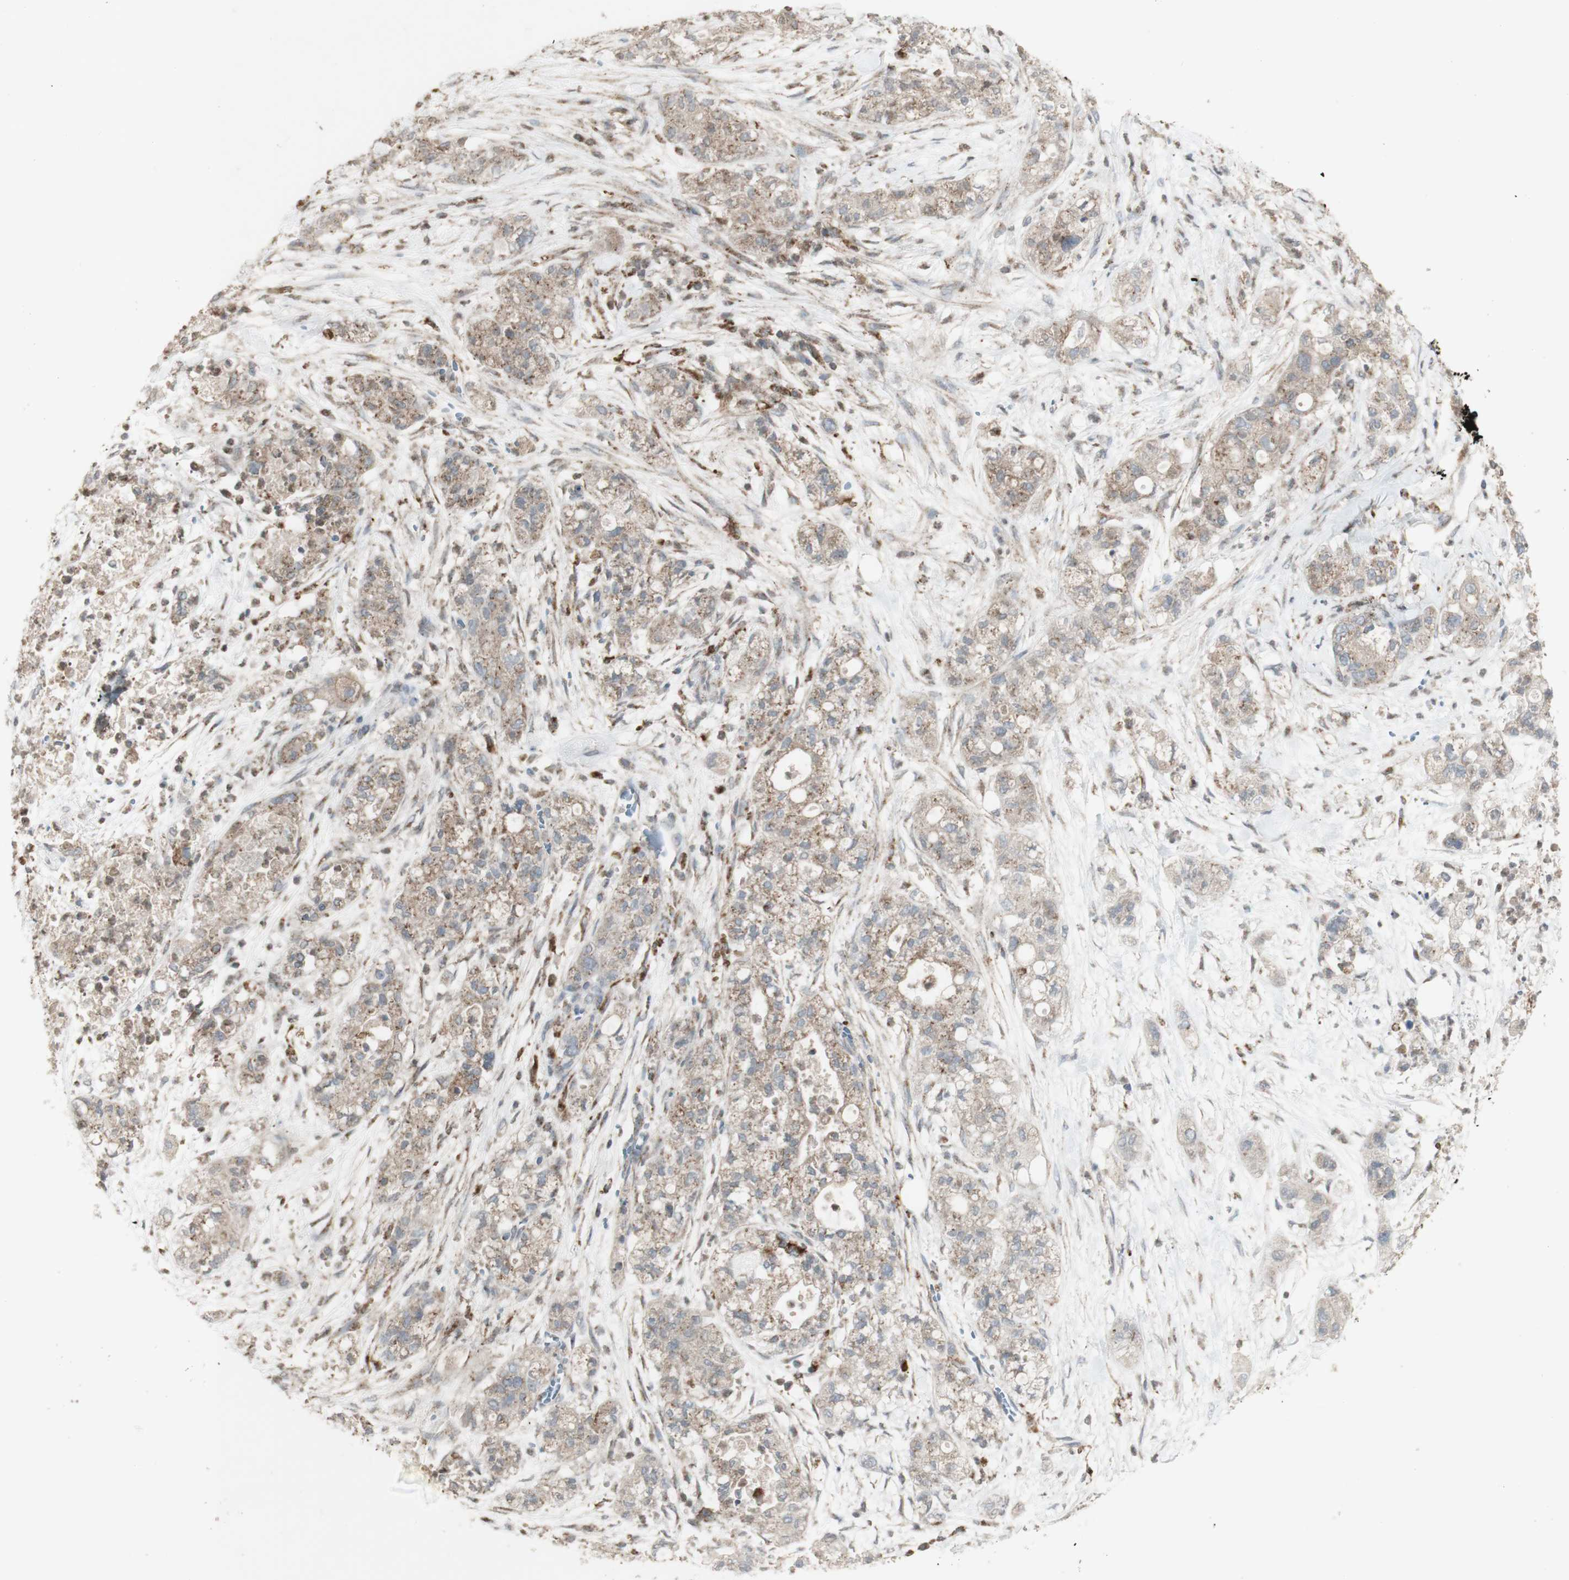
{"staining": {"intensity": "weak", "quantity": ">75%", "location": "cytoplasmic/membranous"}, "tissue": "pancreatic cancer", "cell_type": "Tumor cells", "image_type": "cancer", "snomed": [{"axis": "morphology", "description": "Adenocarcinoma, NOS"}, {"axis": "topography", "description": "Pancreas"}], "caption": "Weak cytoplasmic/membranous protein expression is identified in approximately >75% of tumor cells in pancreatic cancer (adenocarcinoma).", "gene": "ATP6V1E1", "patient": {"sex": "female", "age": 78}}